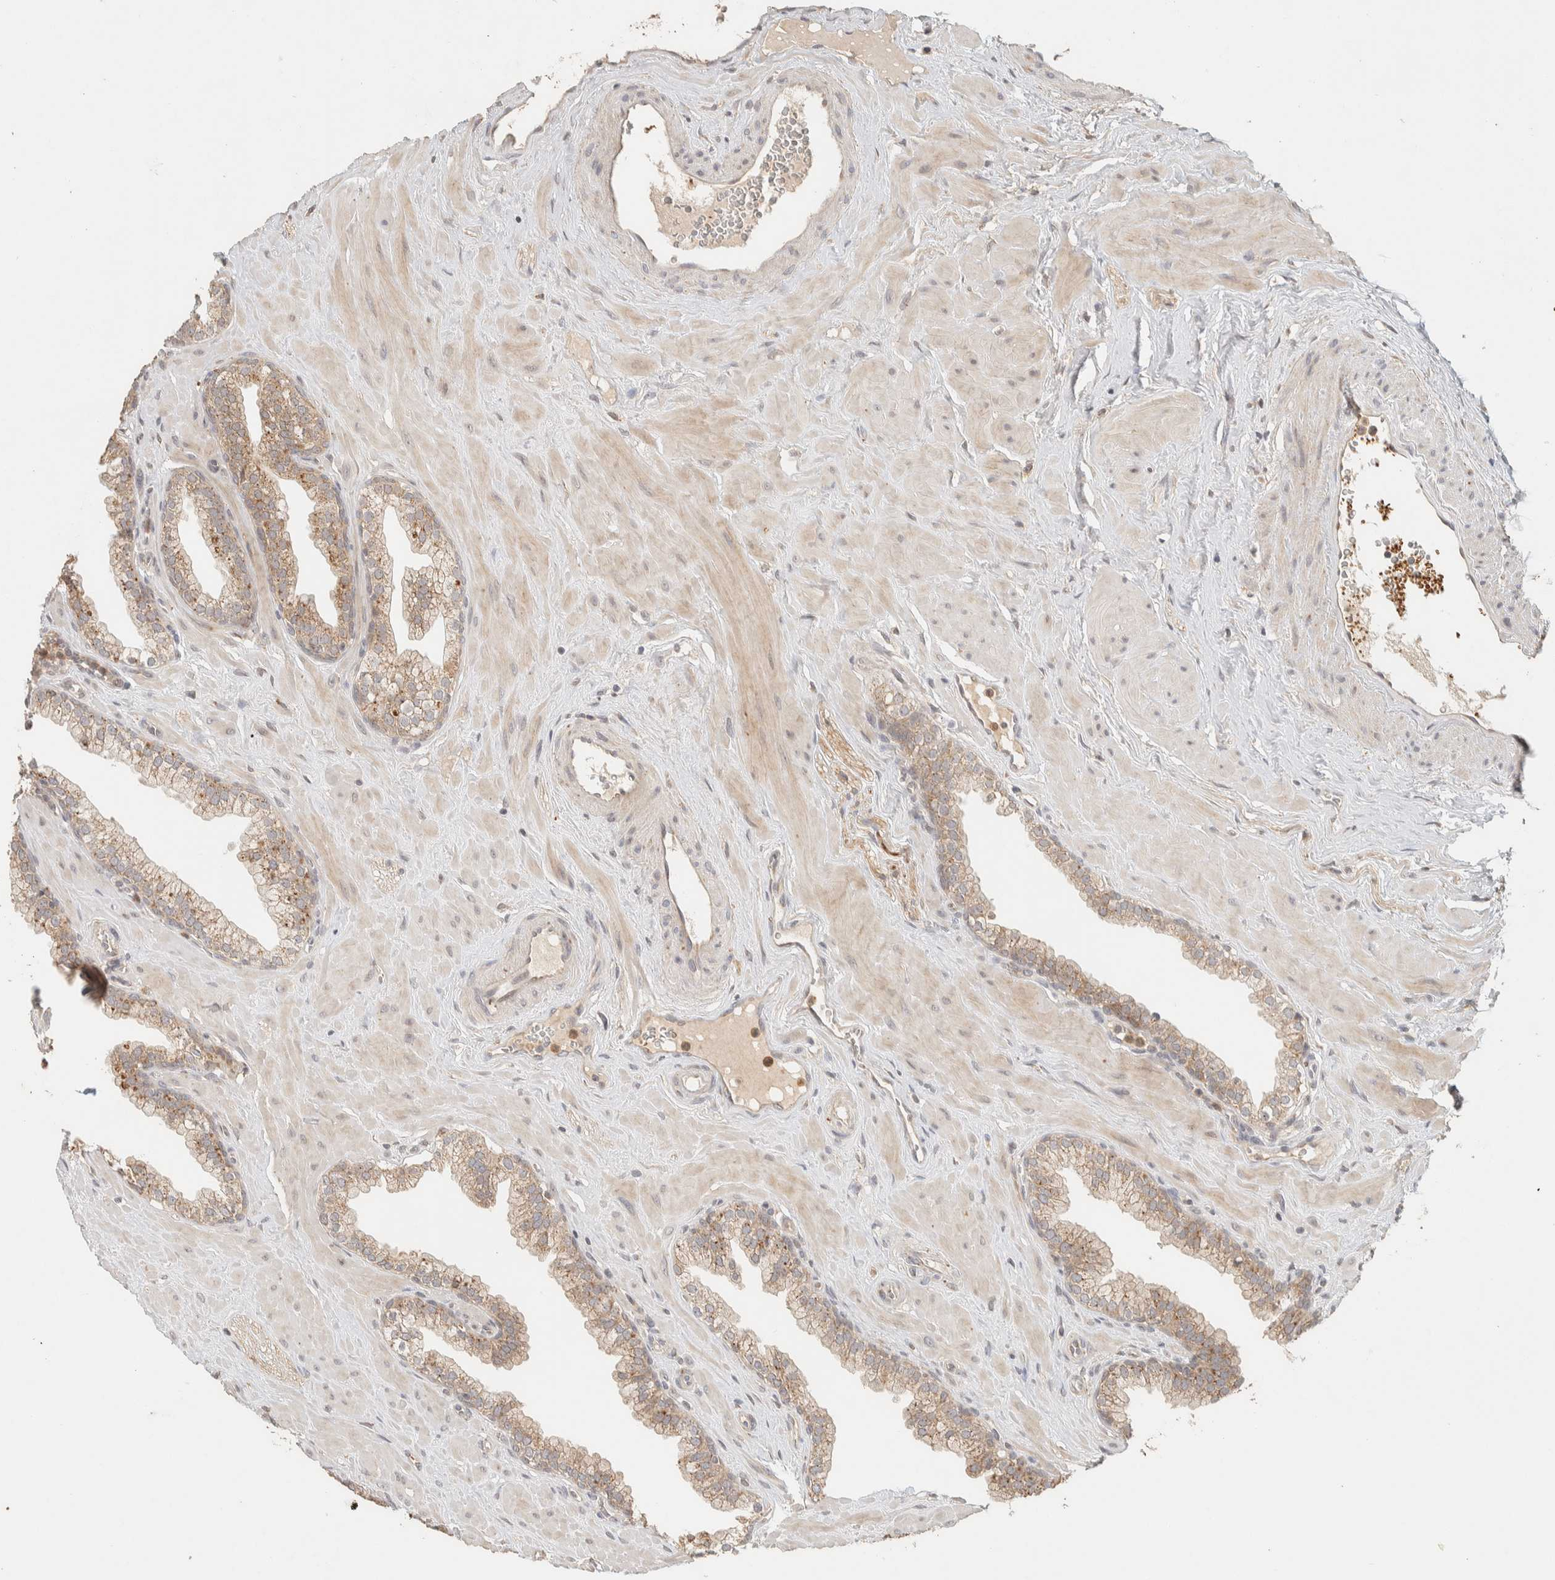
{"staining": {"intensity": "weak", "quantity": ">75%", "location": "cytoplasmic/membranous"}, "tissue": "prostate", "cell_type": "Glandular cells", "image_type": "normal", "snomed": [{"axis": "morphology", "description": "Normal tissue, NOS"}, {"axis": "morphology", "description": "Urothelial carcinoma, Low grade"}, {"axis": "topography", "description": "Urinary bladder"}, {"axis": "topography", "description": "Prostate"}], "caption": "Immunohistochemical staining of benign human prostate displays >75% levels of weak cytoplasmic/membranous protein expression in about >75% of glandular cells.", "gene": "ITPA", "patient": {"sex": "male", "age": 60}}